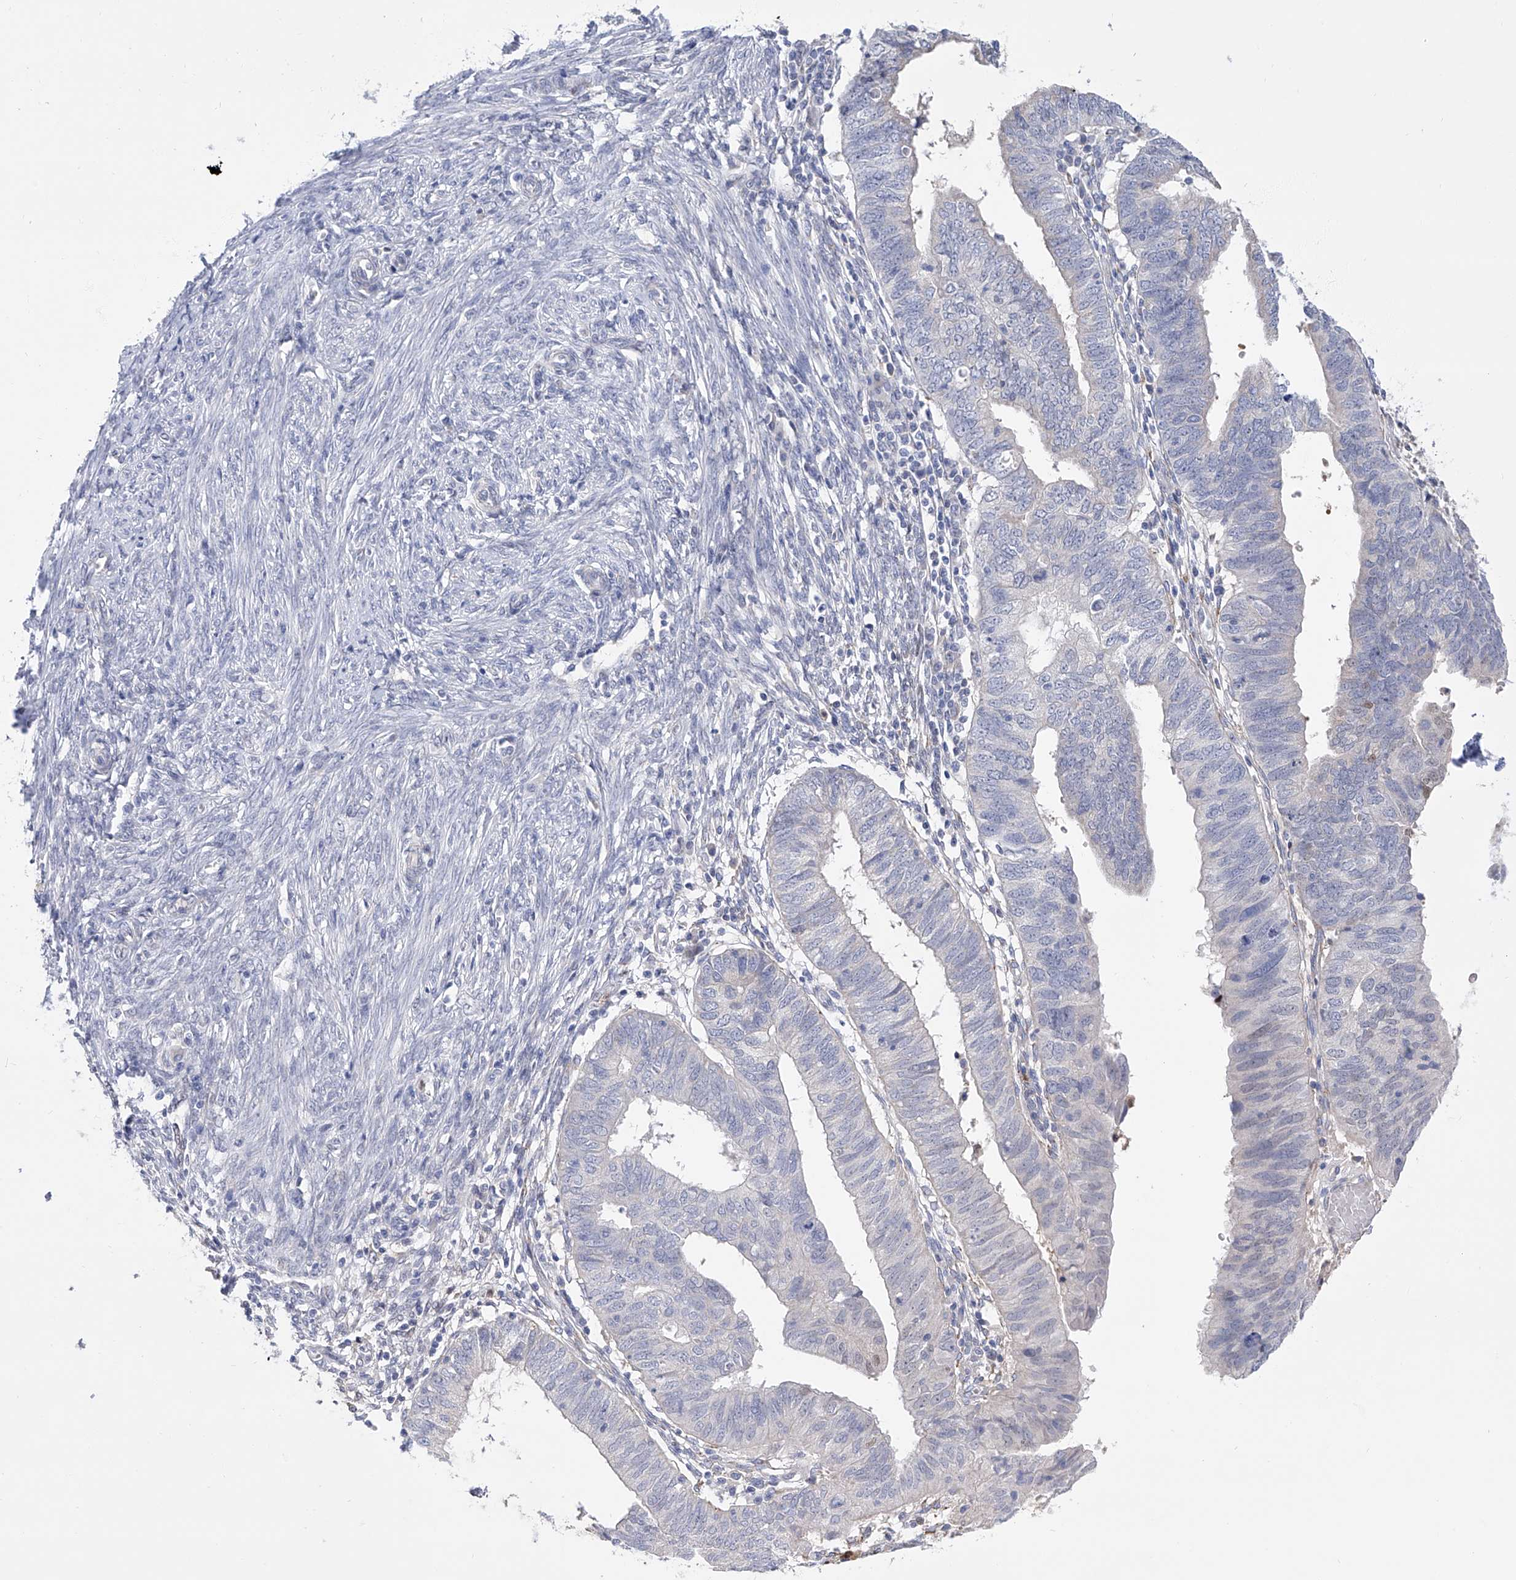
{"staining": {"intensity": "negative", "quantity": "none", "location": "none"}, "tissue": "endometrial cancer", "cell_type": "Tumor cells", "image_type": "cancer", "snomed": [{"axis": "morphology", "description": "Adenocarcinoma, NOS"}, {"axis": "topography", "description": "Uterus"}], "caption": "Tumor cells show no significant protein positivity in endometrial adenocarcinoma.", "gene": "PHF20", "patient": {"sex": "female", "age": 77}}